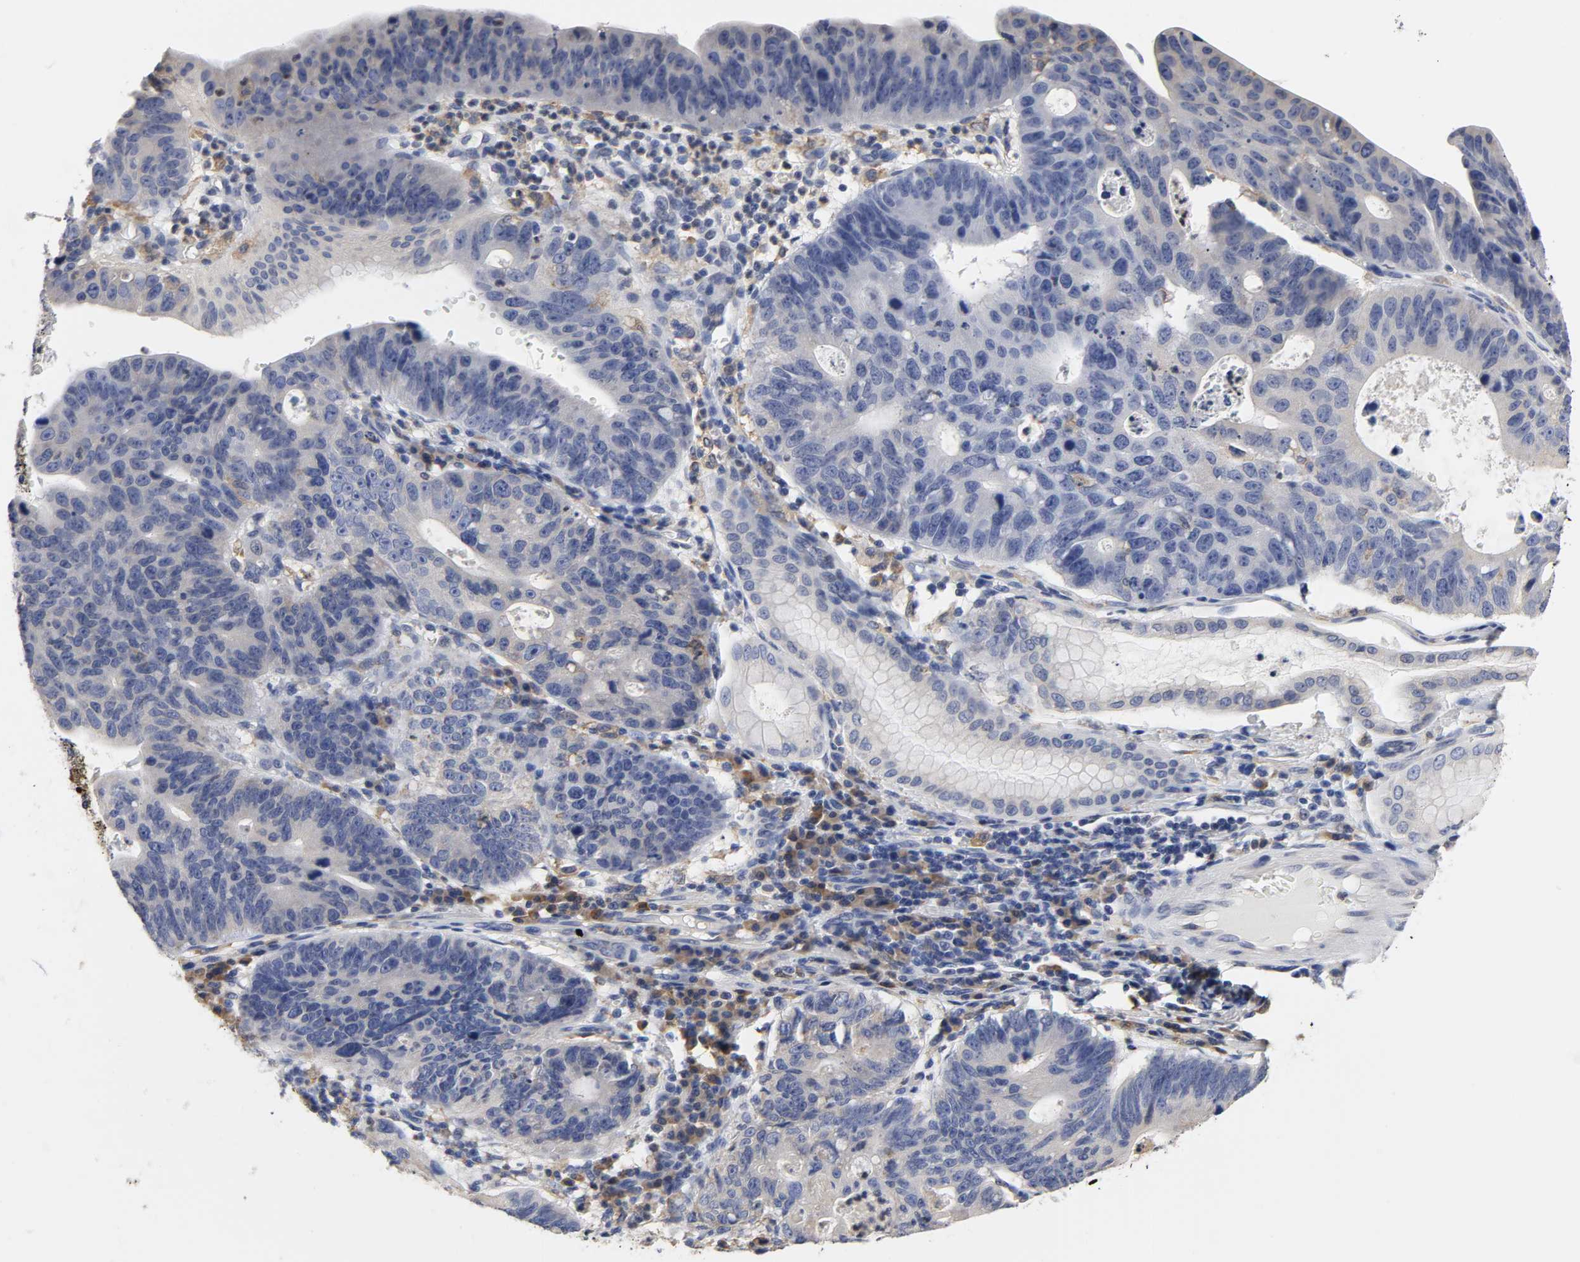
{"staining": {"intensity": "negative", "quantity": "none", "location": "none"}, "tissue": "stomach cancer", "cell_type": "Tumor cells", "image_type": "cancer", "snomed": [{"axis": "morphology", "description": "Adenocarcinoma, NOS"}, {"axis": "topography", "description": "Stomach"}], "caption": "Adenocarcinoma (stomach) stained for a protein using immunohistochemistry reveals no expression tumor cells.", "gene": "HCK", "patient": {"sex": "male", "age": 59}}